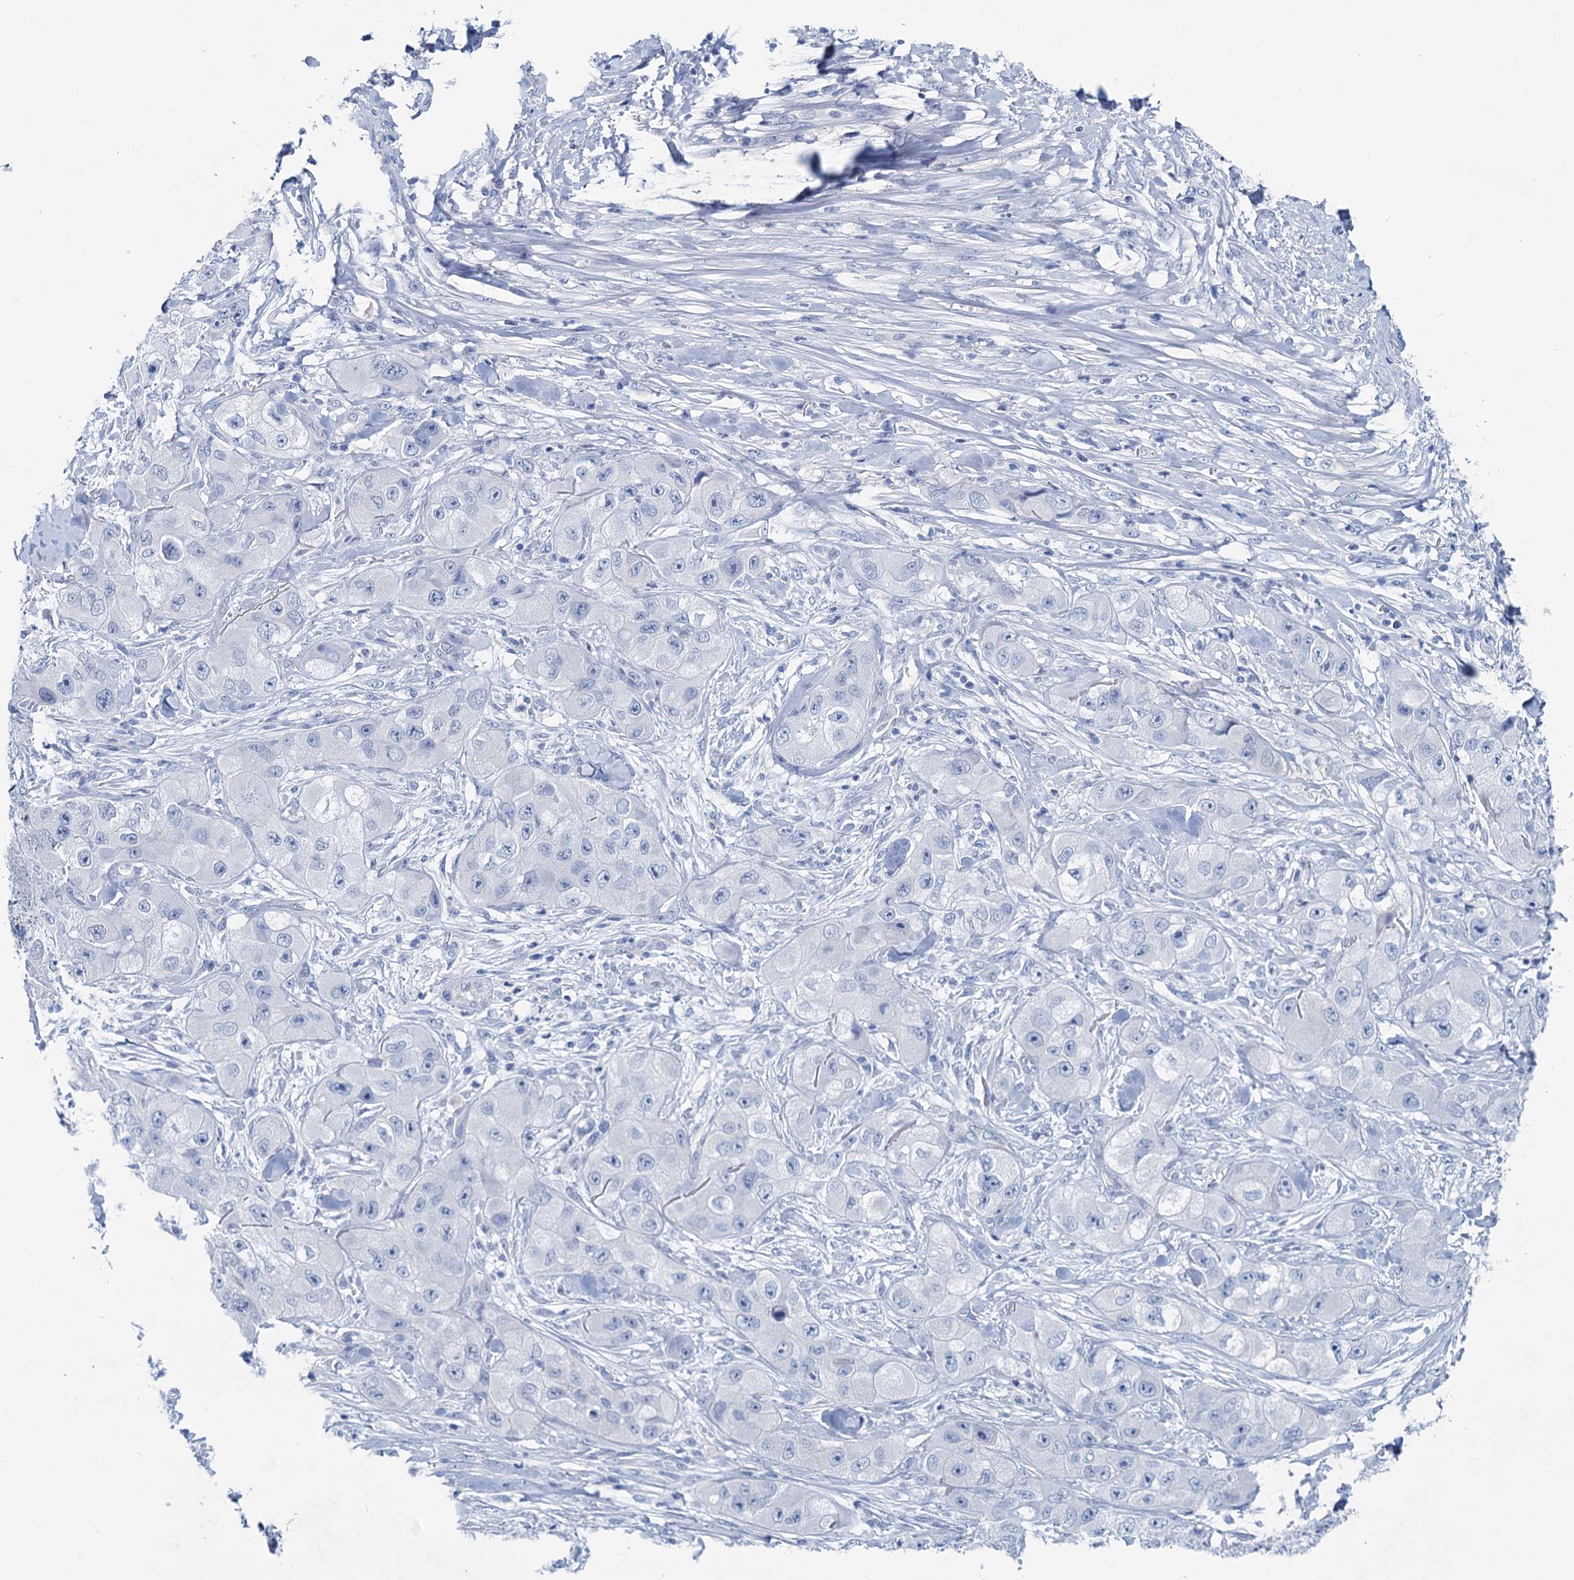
{"staining": {"intensity": "negative", "quantity": "none", "location": "none"}, "tissue": "skin cancer", "cell_type": "Tumor cells", "image_type": "cancer", "snomed": [{"axis": "morphology", "description": "Squamous cell carcinoma, NOS"}, {"axis": "topography", "description": "Skin"}, {"axis": "topography", "description": "Subcutis"}], "caption": "This is a histopathology image of immunohistochemistry (IHC) staining of skin squamous cell carcinoma, which shows no staining in tumor cells.", "gene": "MYOZ3", "patient": {"sex": "male", "age": 73}}